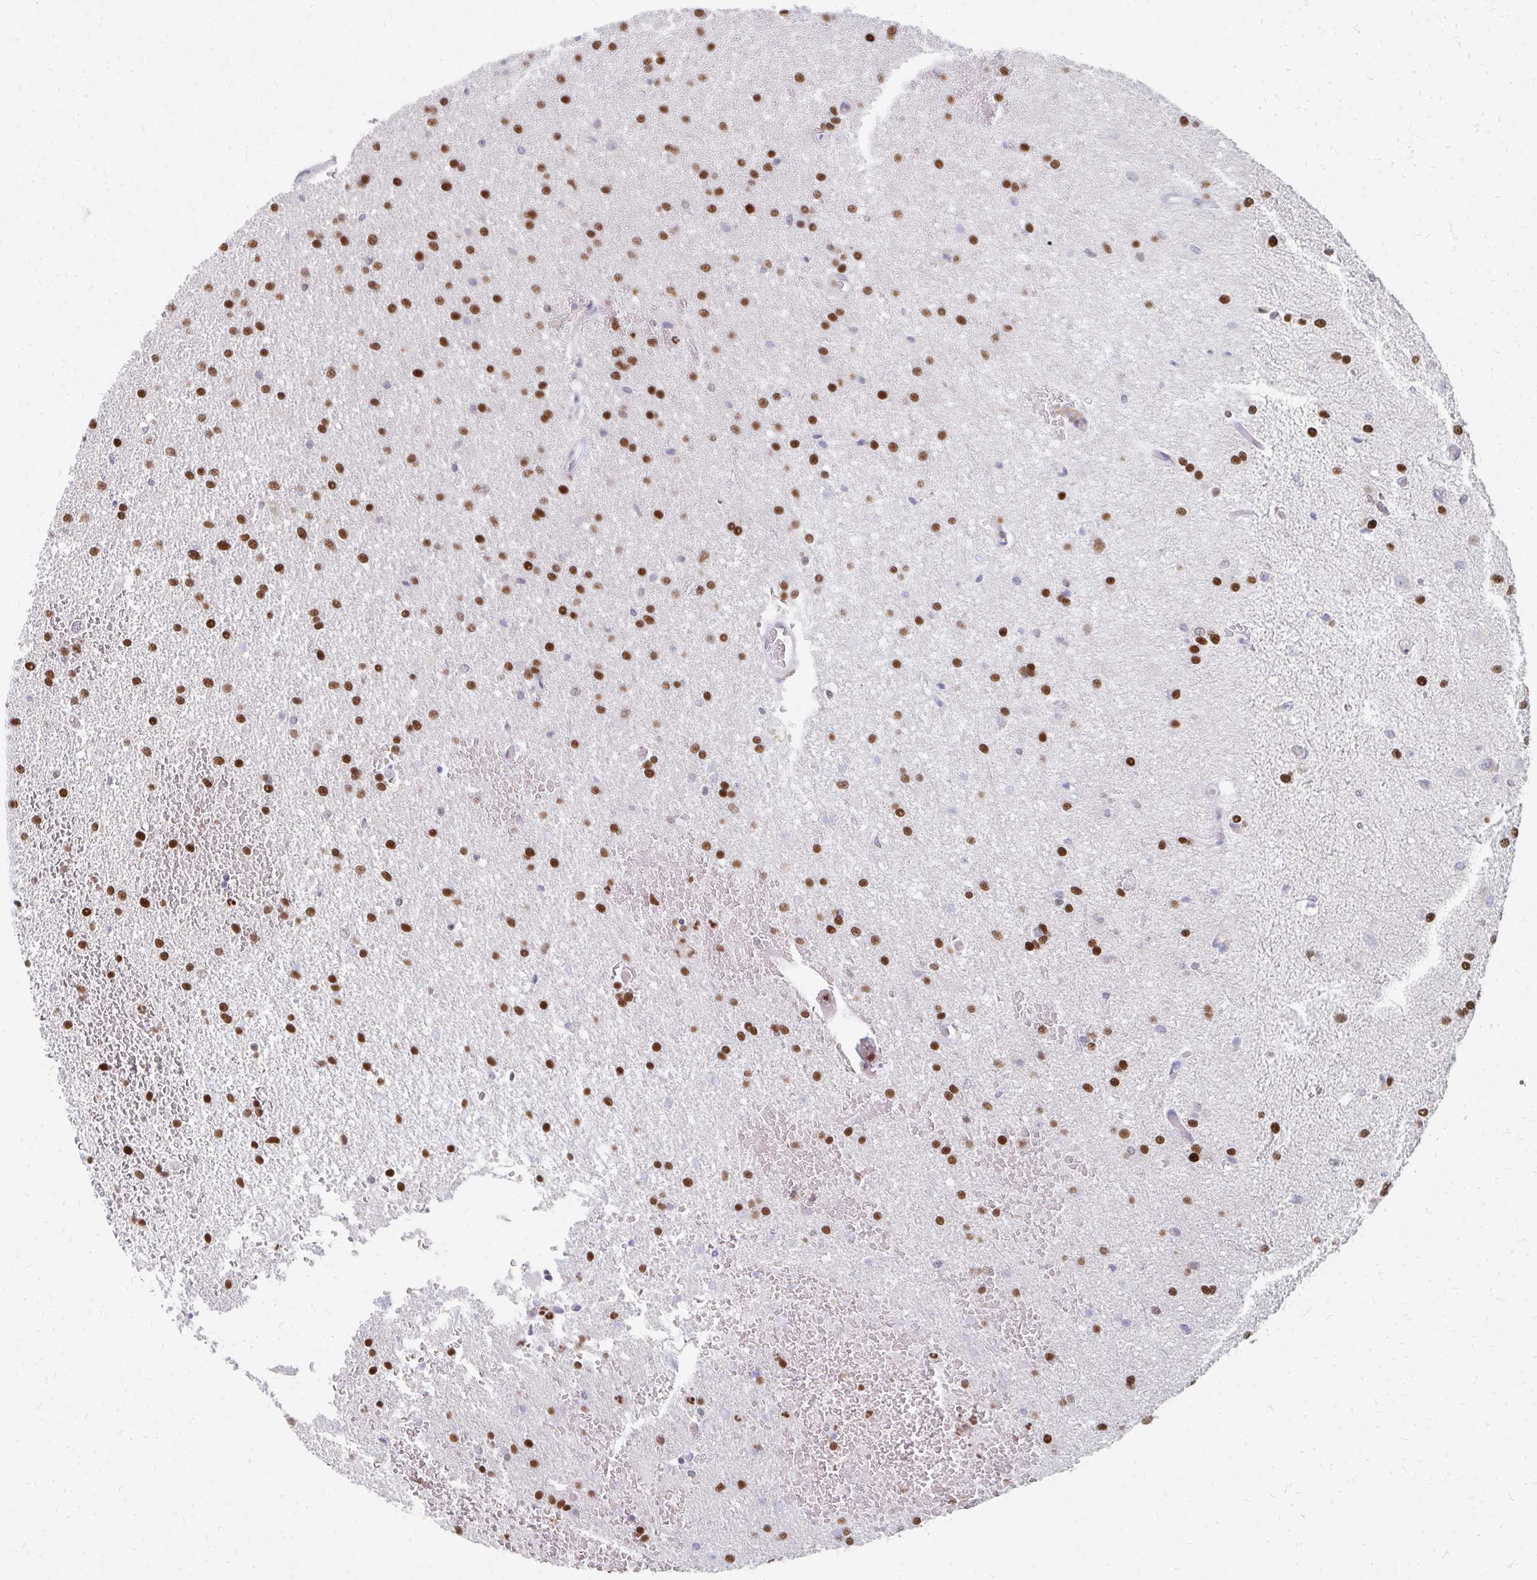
{"staining": {"intensity": "strong", "quantity": ">75%", "location": "nuclear"}, "tissue": "glioma", "cell_type": "Tumor cells", "image_type": "cancer", "snomed": [{"axis": "morphology", "description": "Glioma, malignant, High grade"}, {"axis": "topography", "description": "Brain"}], "caption": "This micrograph reveals high-grade glioma (malignant) stained with IHC to label a protein in brown. The nuclear of tumor cells show strong positivity for the protein. Nuclei are counter-stained blue.", "gene": "PLK3", "patient": {"sex": "female", "age": 50}}